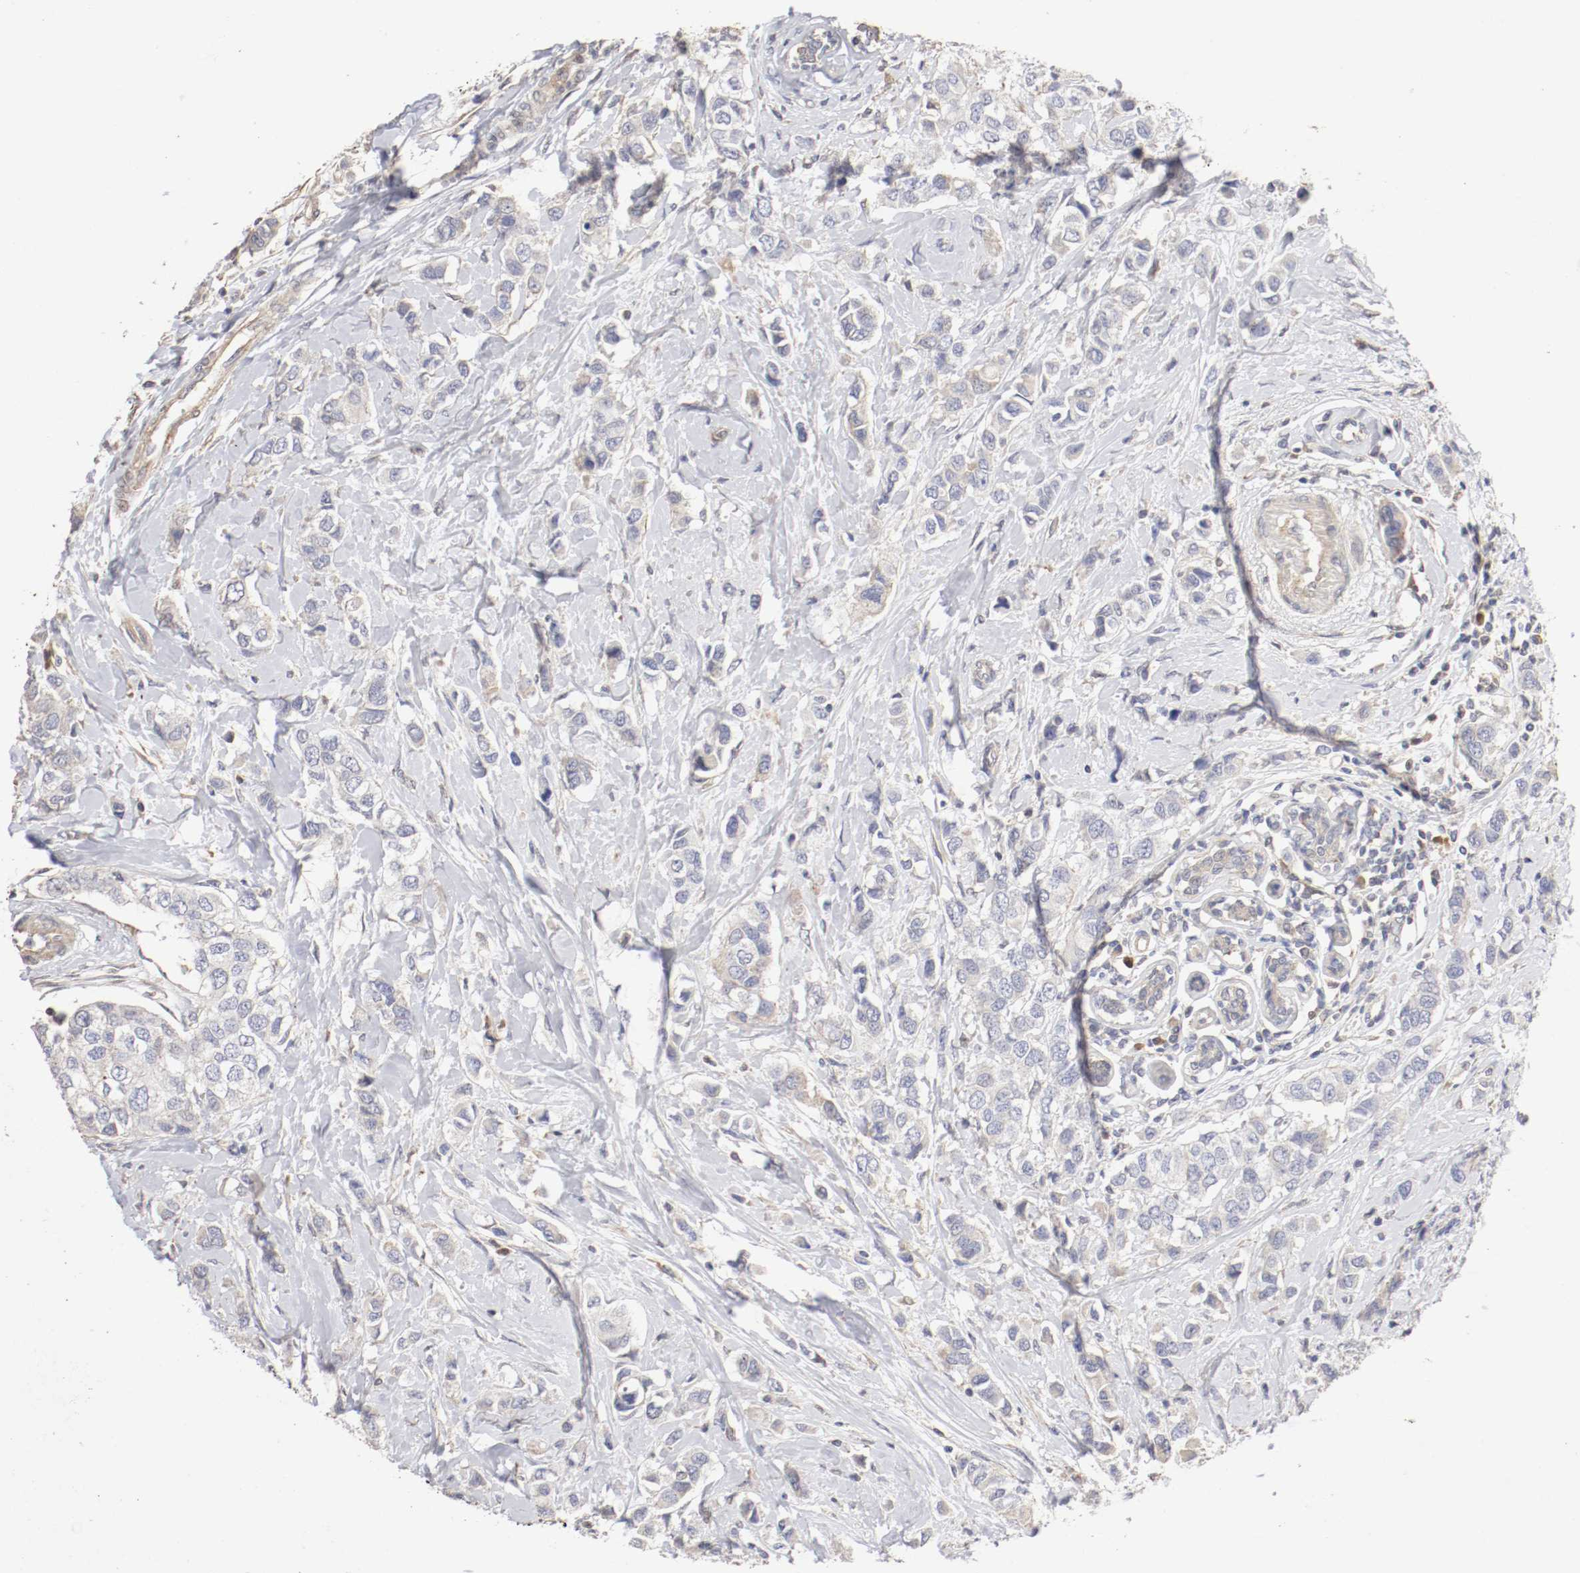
{"staining": {"intensity": "weak", "quantity": "25%-75%", "location": "cytoplasmic/membranous"}, "tissue": "breast cancer", "cell_type": "Tumor cells", "image_type": "cancer", "snomed": [{"axis": "morphology", "description": "Duct carcinoma"}, {"axis": "topography", "description": "Breast"}], "caption": "Breast cancer (infiltrating ductal carcinoma) stained with a protein marker exhibits weak staining in tumor cells.", "gene": "CDK6", "patient": {"sex": "female", "age": 50}}